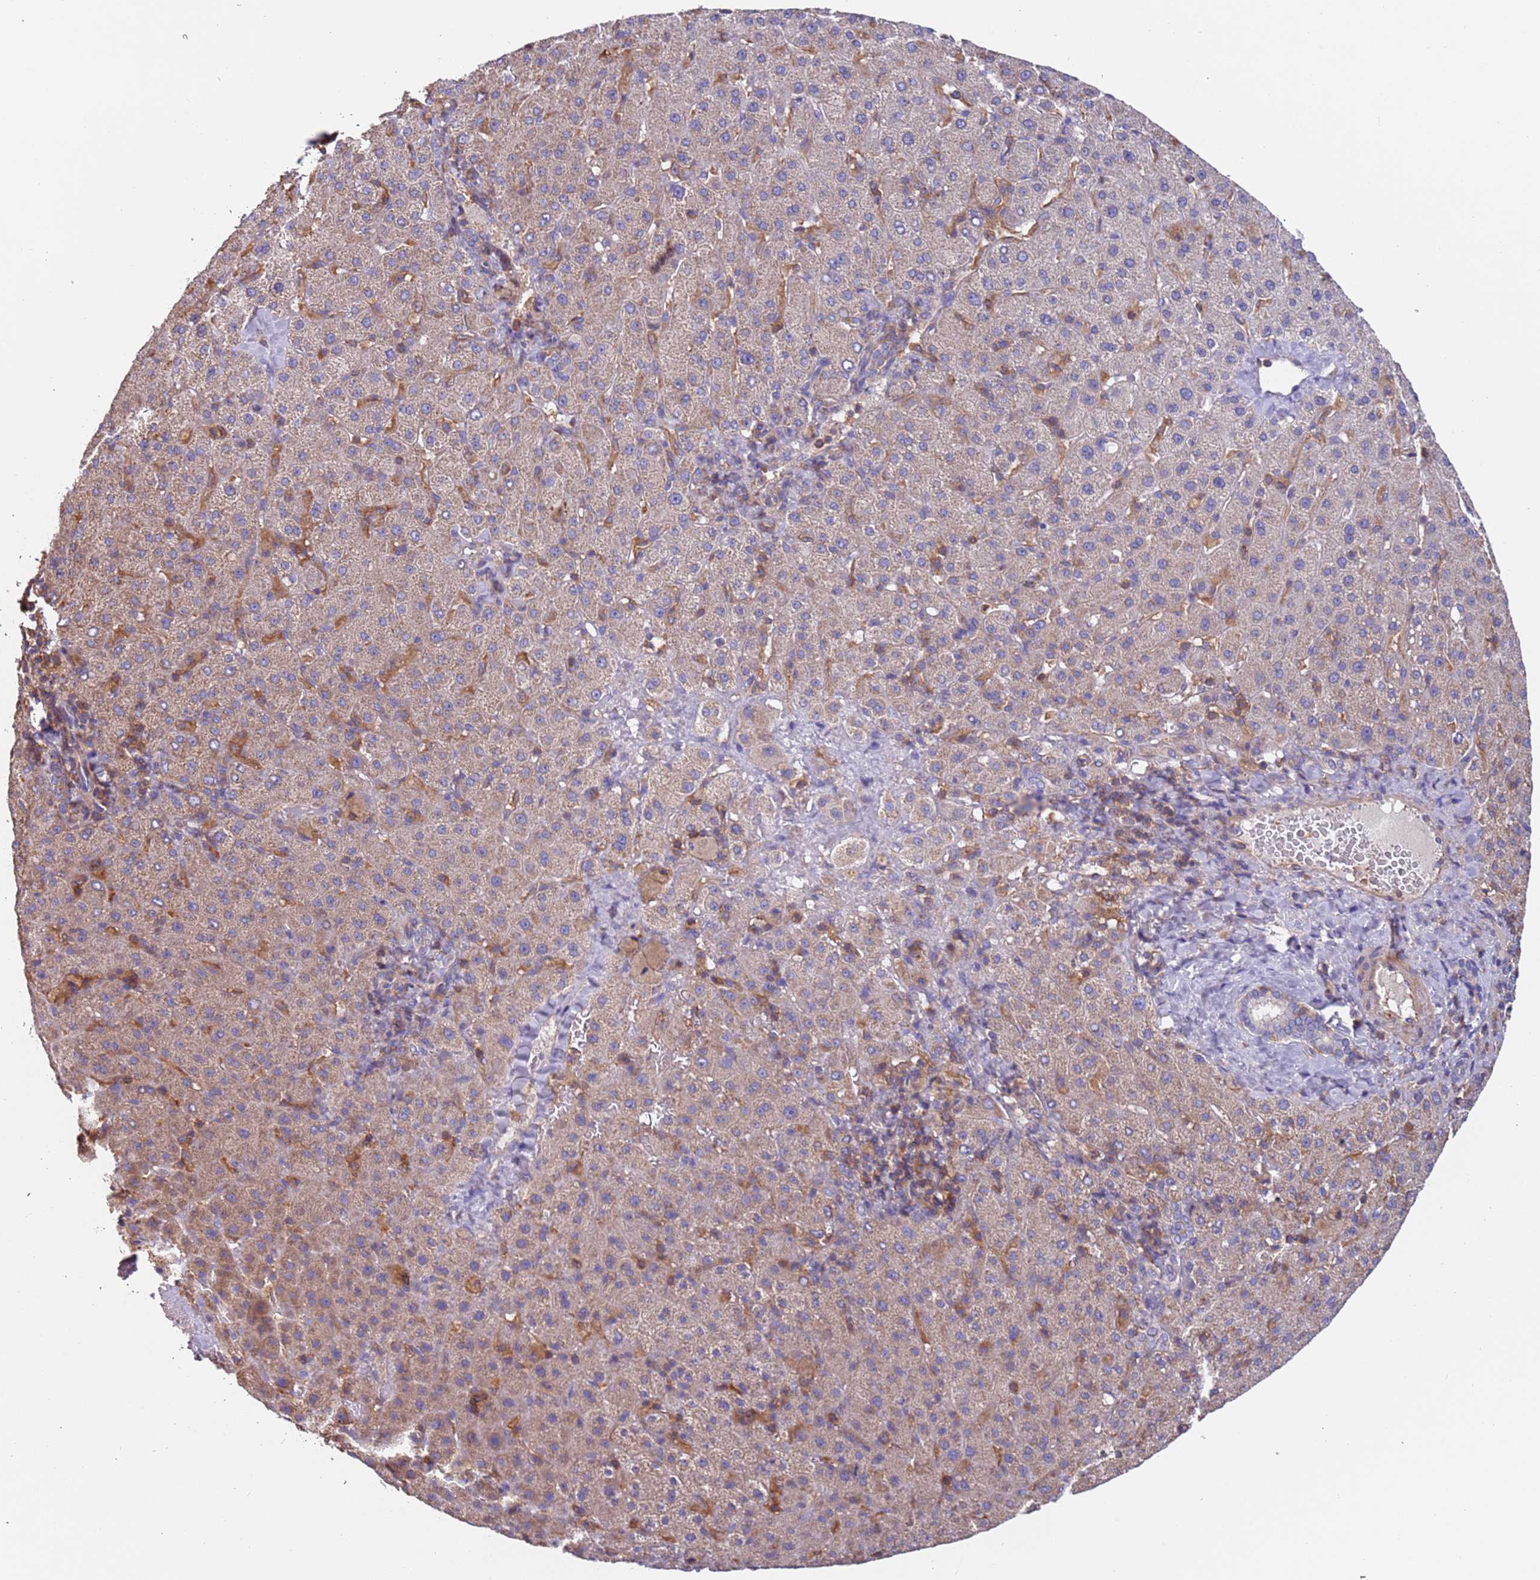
{"staining": {"intensity": "weak", "quantity": "<25%", "location": "cytoplasmic/membranous"}, "tissue": "liver cancer", "cell_type": "Tumor cells", "image_type": "cancer", "snomed": [{"axis": "morphology", "description": "Carcinoma, Hepatocellular, NOS"}, {"axis": "topography", "description": "Liver"}], "caption": "IHC of human hepatocellular carcinoma (liver) exhibits no positivity in tumor cells.", "gene": "SYT4", "patient": {"sex": "female", "age": 58}}